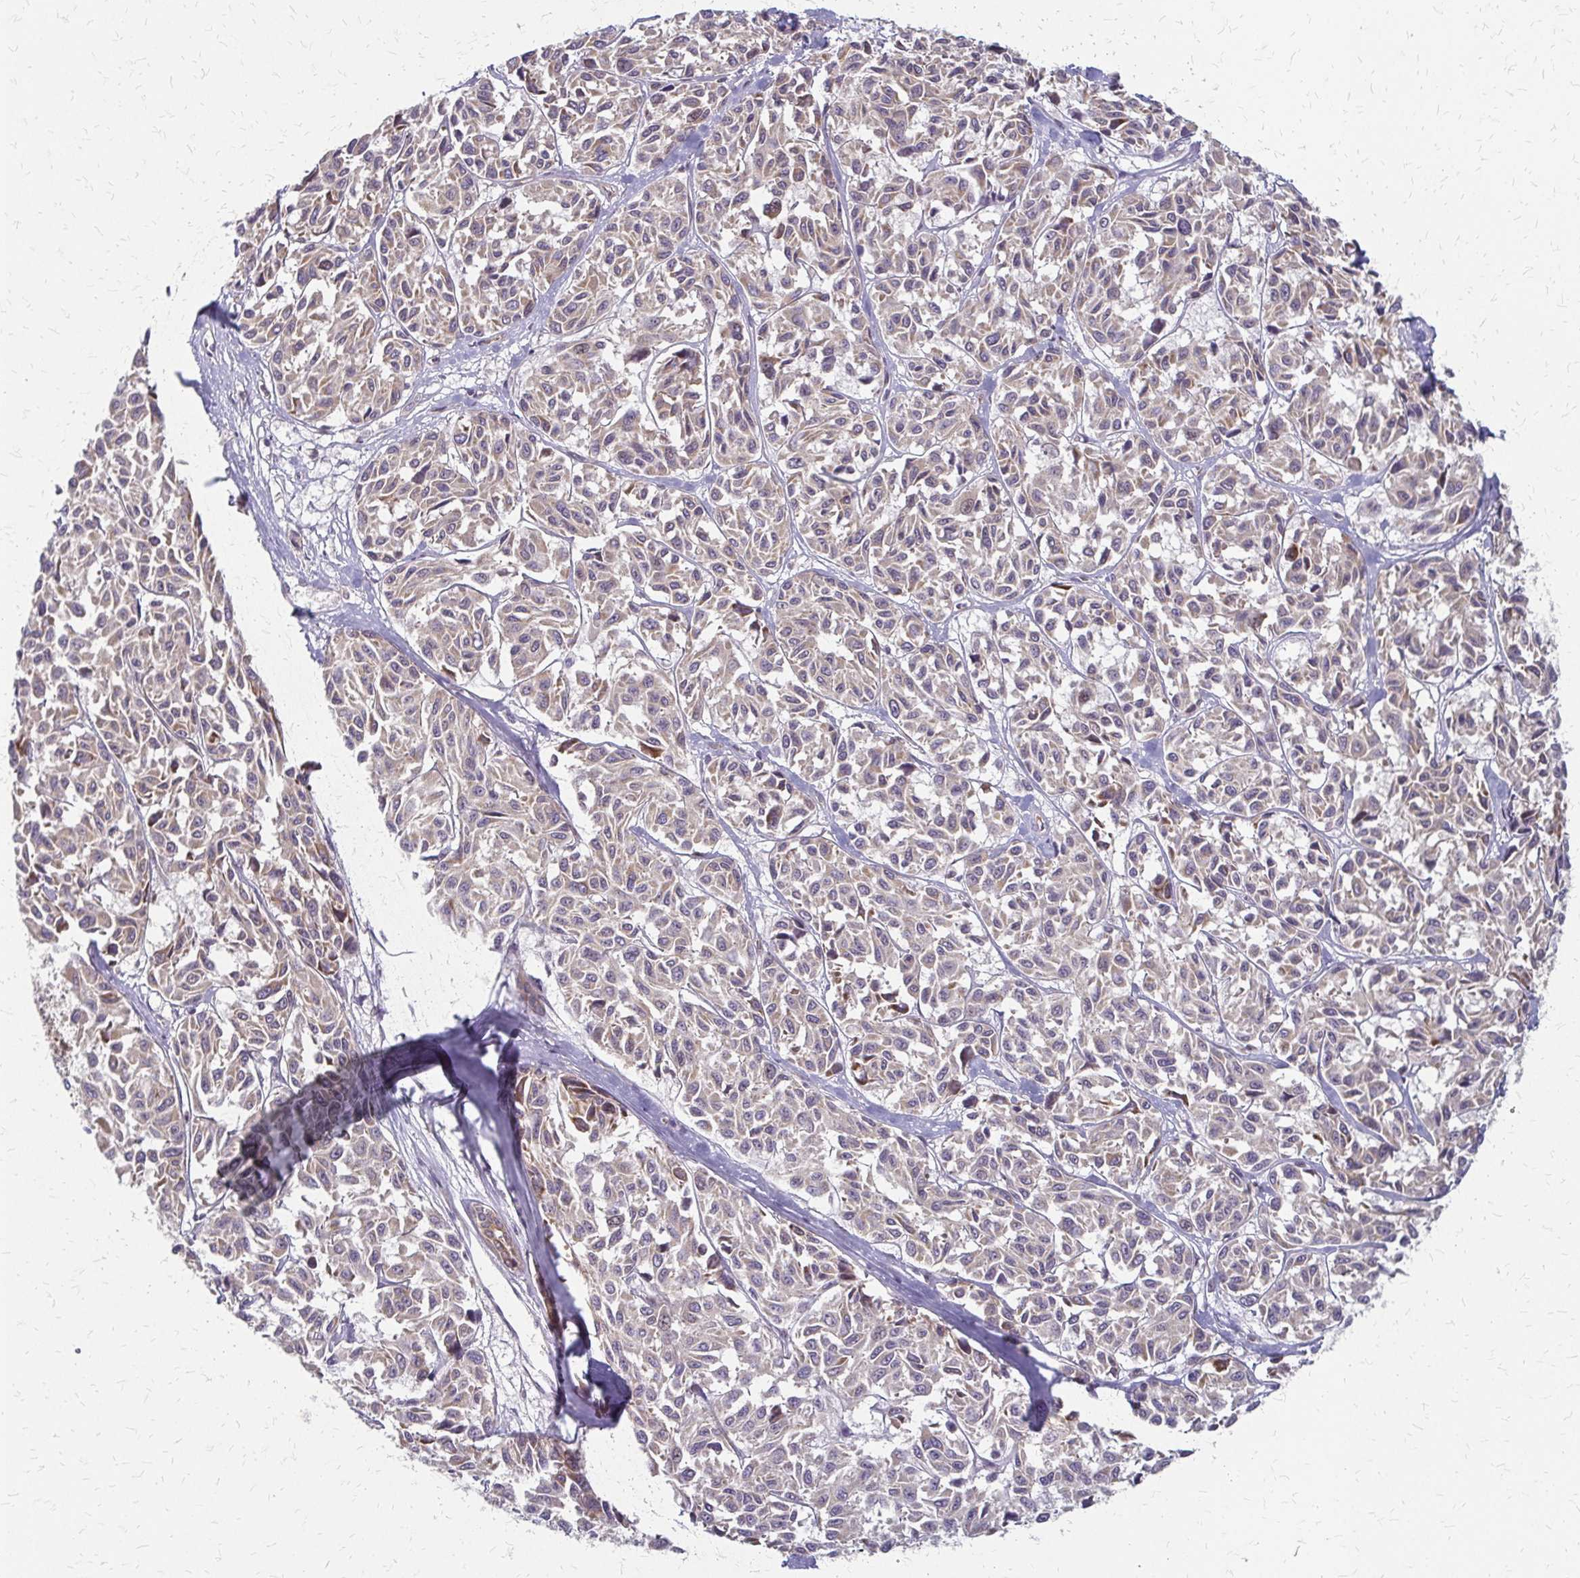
{"staining": {"intensity": "weak", "quantity": "25%-75%", "location": "cytoplasmic/membranous"}, "tissue": "melanoma", "cell_type": "Tumor cells", "image_type": "cancer", "snomed": [{"axis": "morphology", "description": "Malignant melanoma, NOS"}, {"axis": "topography", "description": "Skin"}], "caption": "Melanoma was stained to show a protein in brown. There is low levels of weak cytoplasmic/membranous positivity in about 25%-75% of tumor cells.", "gene": "ZNF383", "patient": {"sex": "female", "age": 66}}